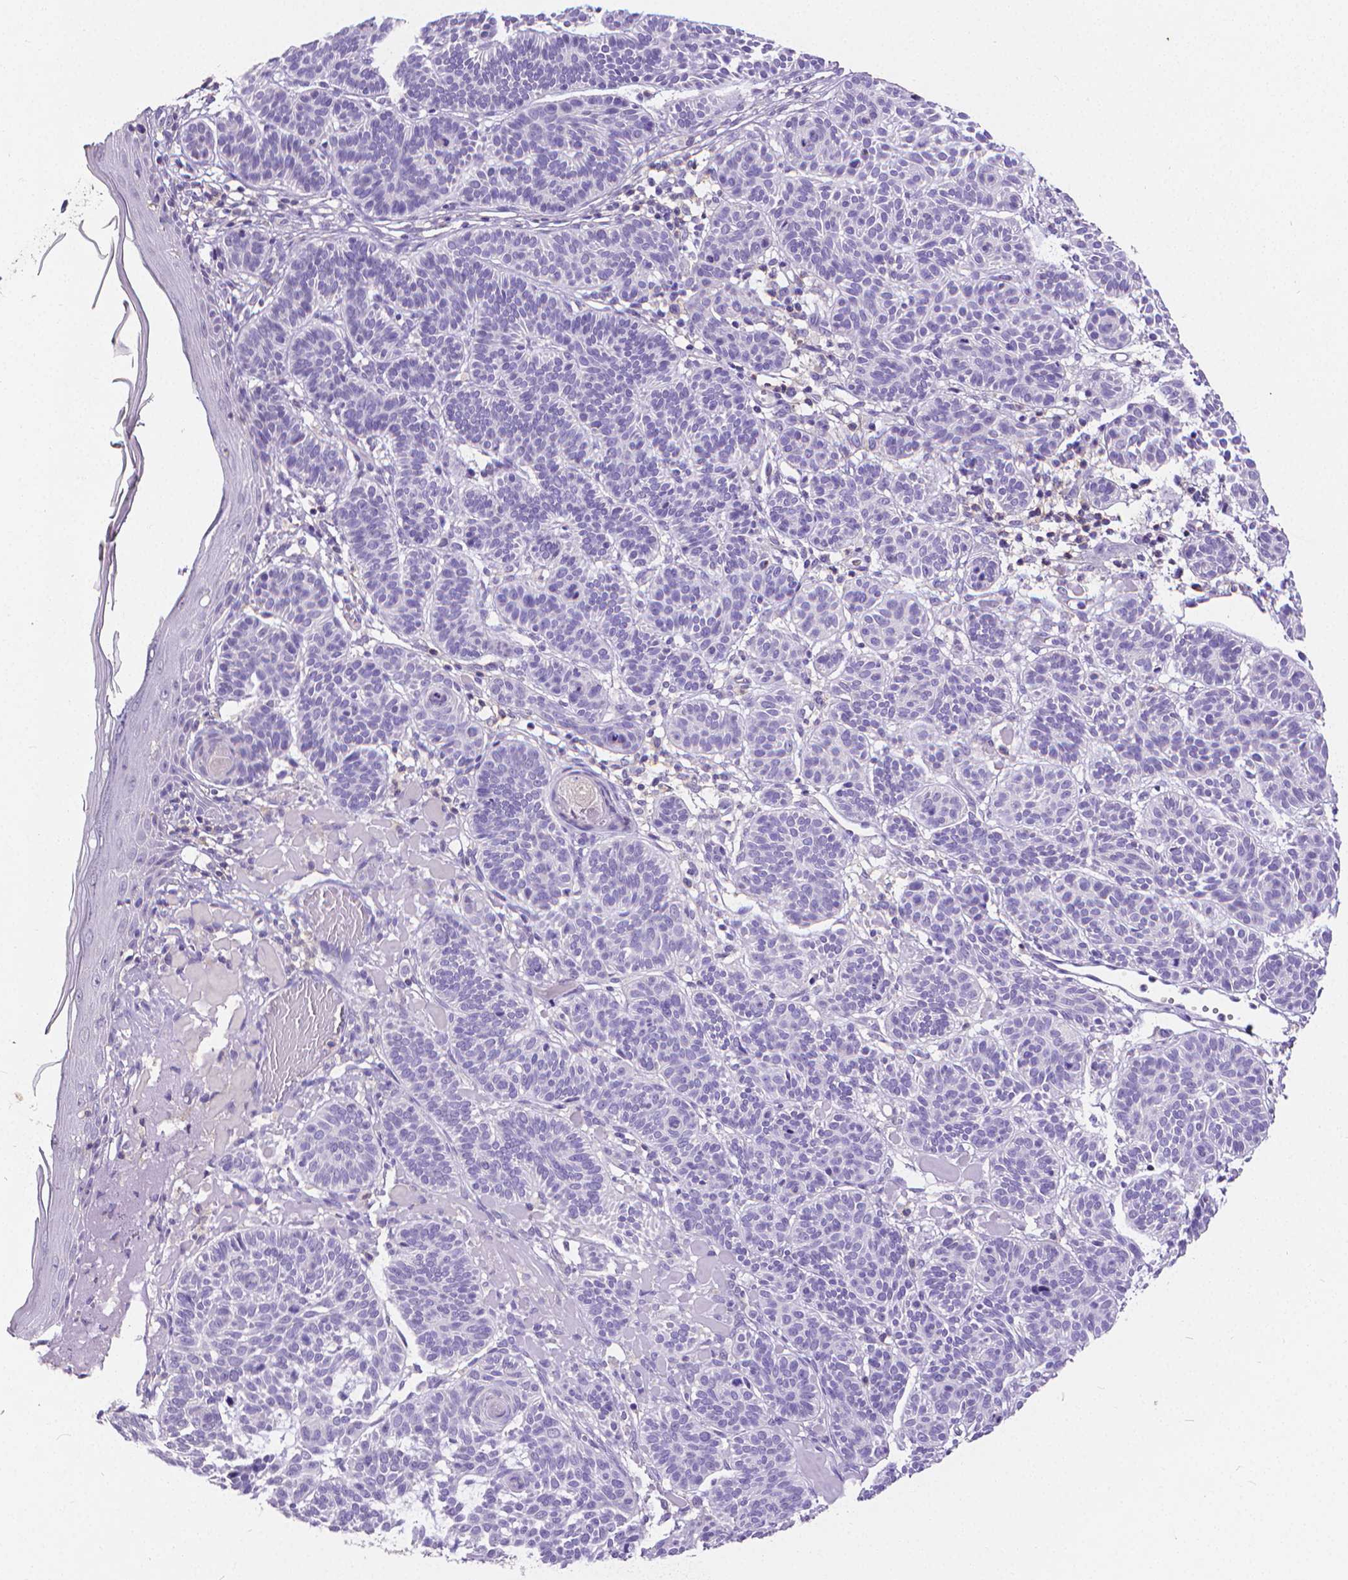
{"staining": {"intensity": "negative", "quantity": "none", "location": "none"}, "tissue": "skin cancer", "cell_type": "Tumor cells", "image_type": "cancer", "snomed": [{"axis": "morphology", "description": "Basal cell carcinoma"}, {"axis": "topography", "description": "Skin"}], "caption": "Protein analysis of basal cell carcinoma (skin) reveals no significant expression in tumor cells.", "gene": "CD4", "patient": {"sex": "male", "age": 85}}